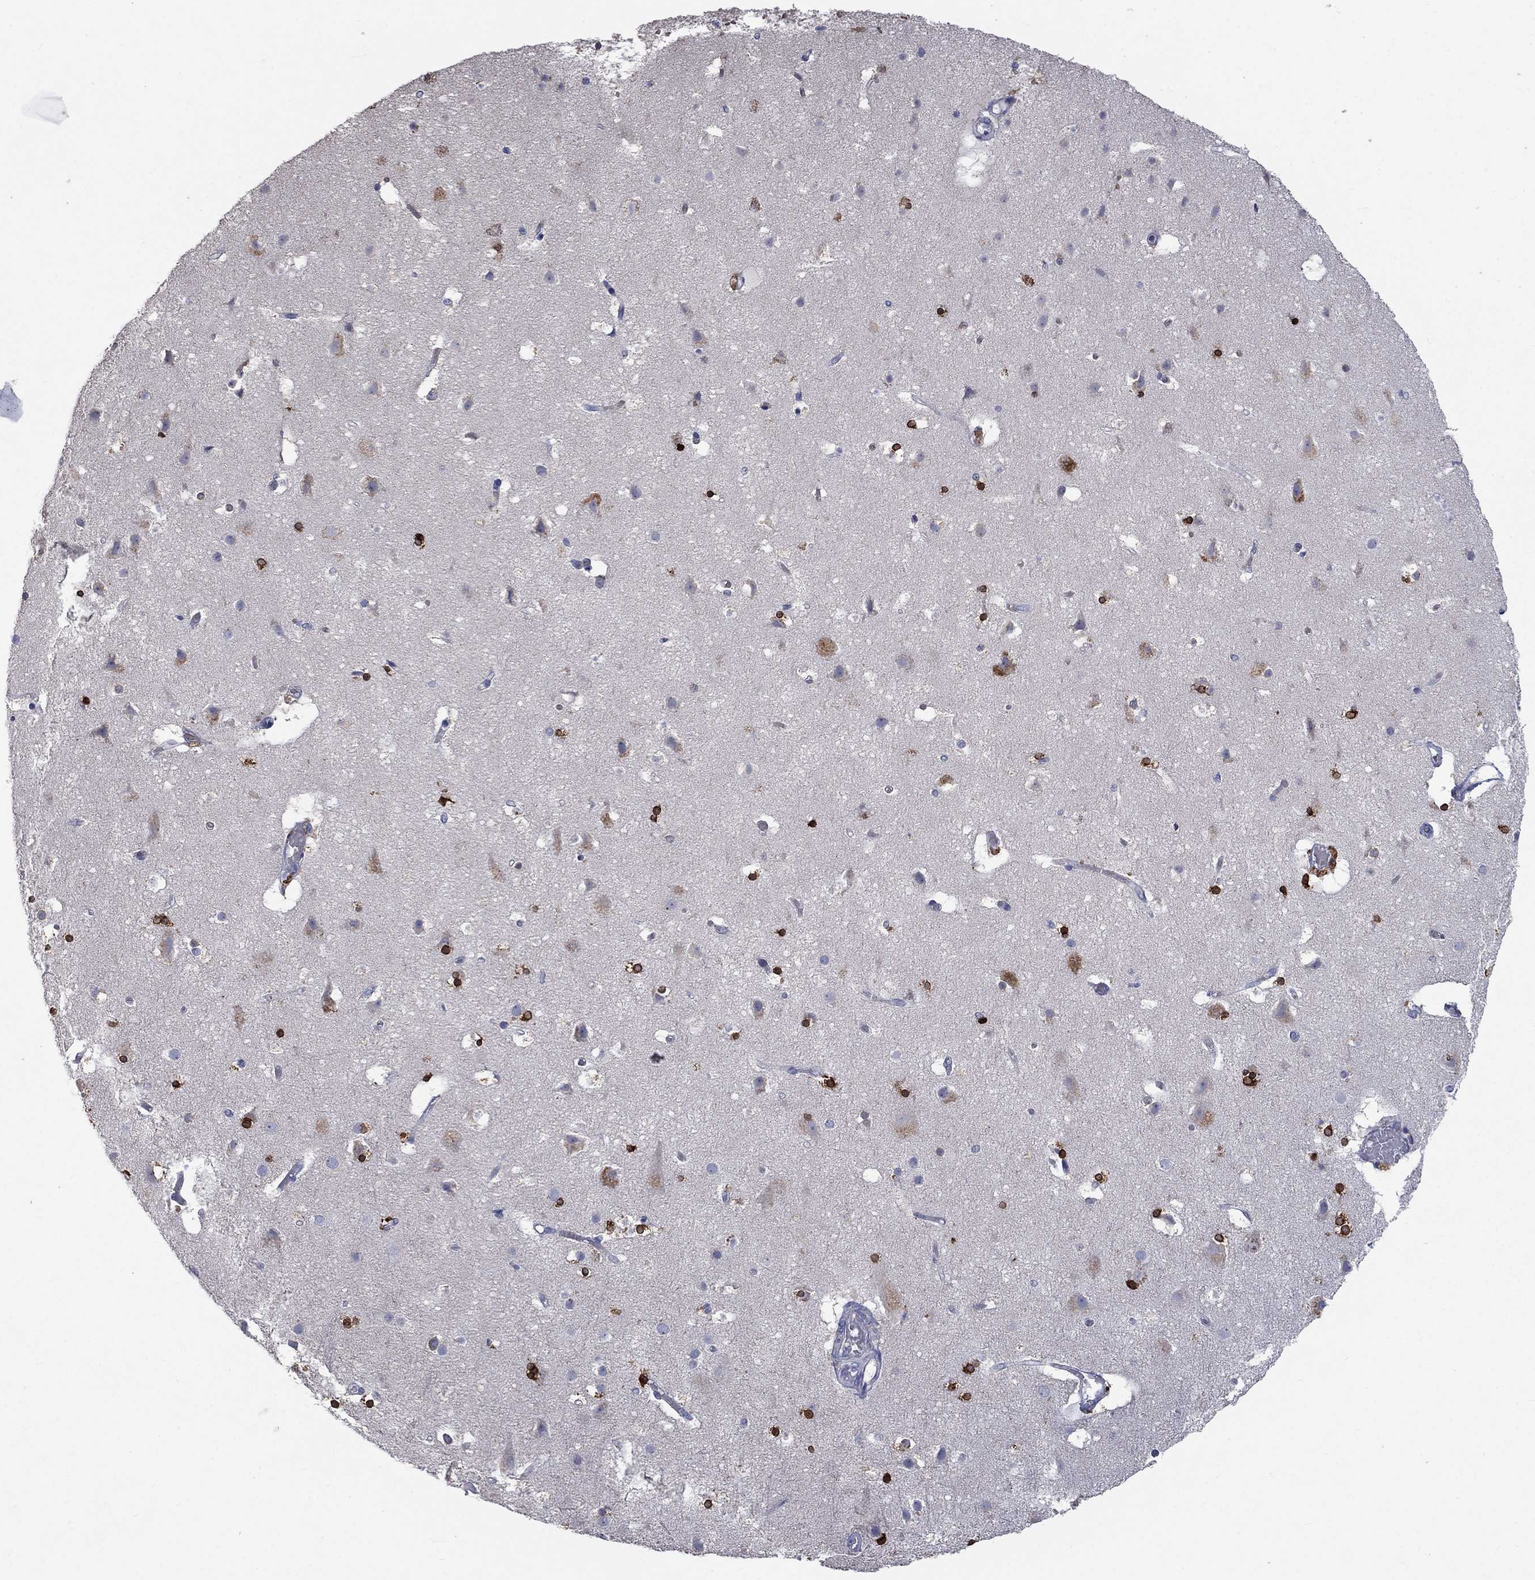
{"staining": {"intensity": "negative", "quantity": "none", "location": "none"}, "tissue": "cerebral cortex", "cell_type": "Endothelial cells", "image_type": "normal", "snomed": [{"axis": "morphology", "description": "Normal tissue, NOS"}, {"axis": "topography", "description": "Cerebral cortex"}], "caption": "Image shows no significant protein positivity in endothelial cells of normal cerebral cortex.", "gene": "UGT8", "patient": {"sex": "female", "age": 52}}